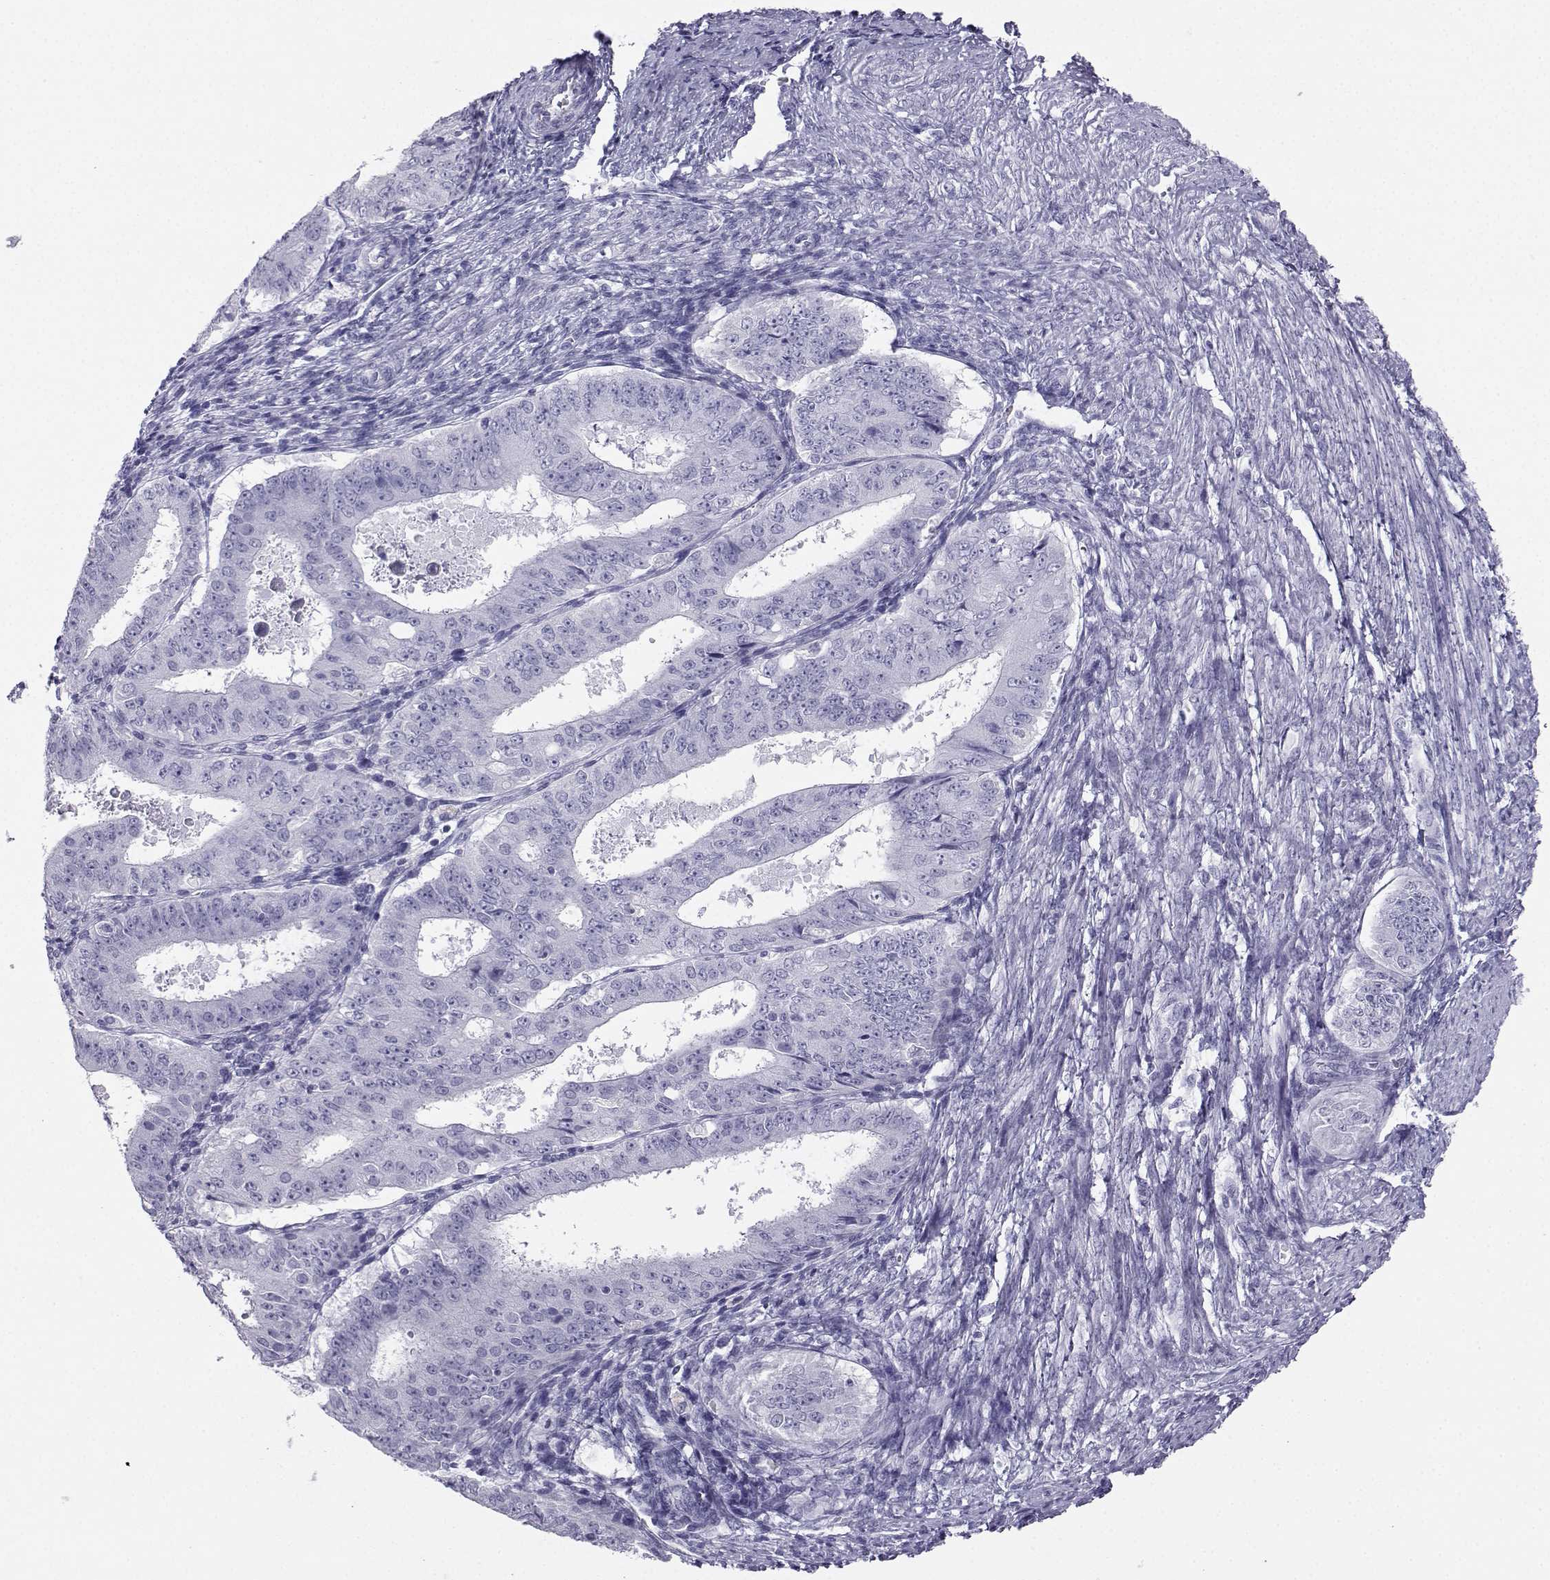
{"staining": {"intensity": "negative", "quantity": "none", "location": "none"}, "tissue": "ovarian cancer", "cell_type": "Tumor cells", "image_type": "cancer", "snomed": [{"axis": "morphology", "description": "Carcinoma, endometroid"}, {"axis": "topography", "description": "Ovary"}], "caption": "Immunohistochemistry image of human ovarian cancer stained for a protein (brown), which reveals no expression in tumor cells.", "gene": "SST", "patient": {"sex": "female", "age": 42}}